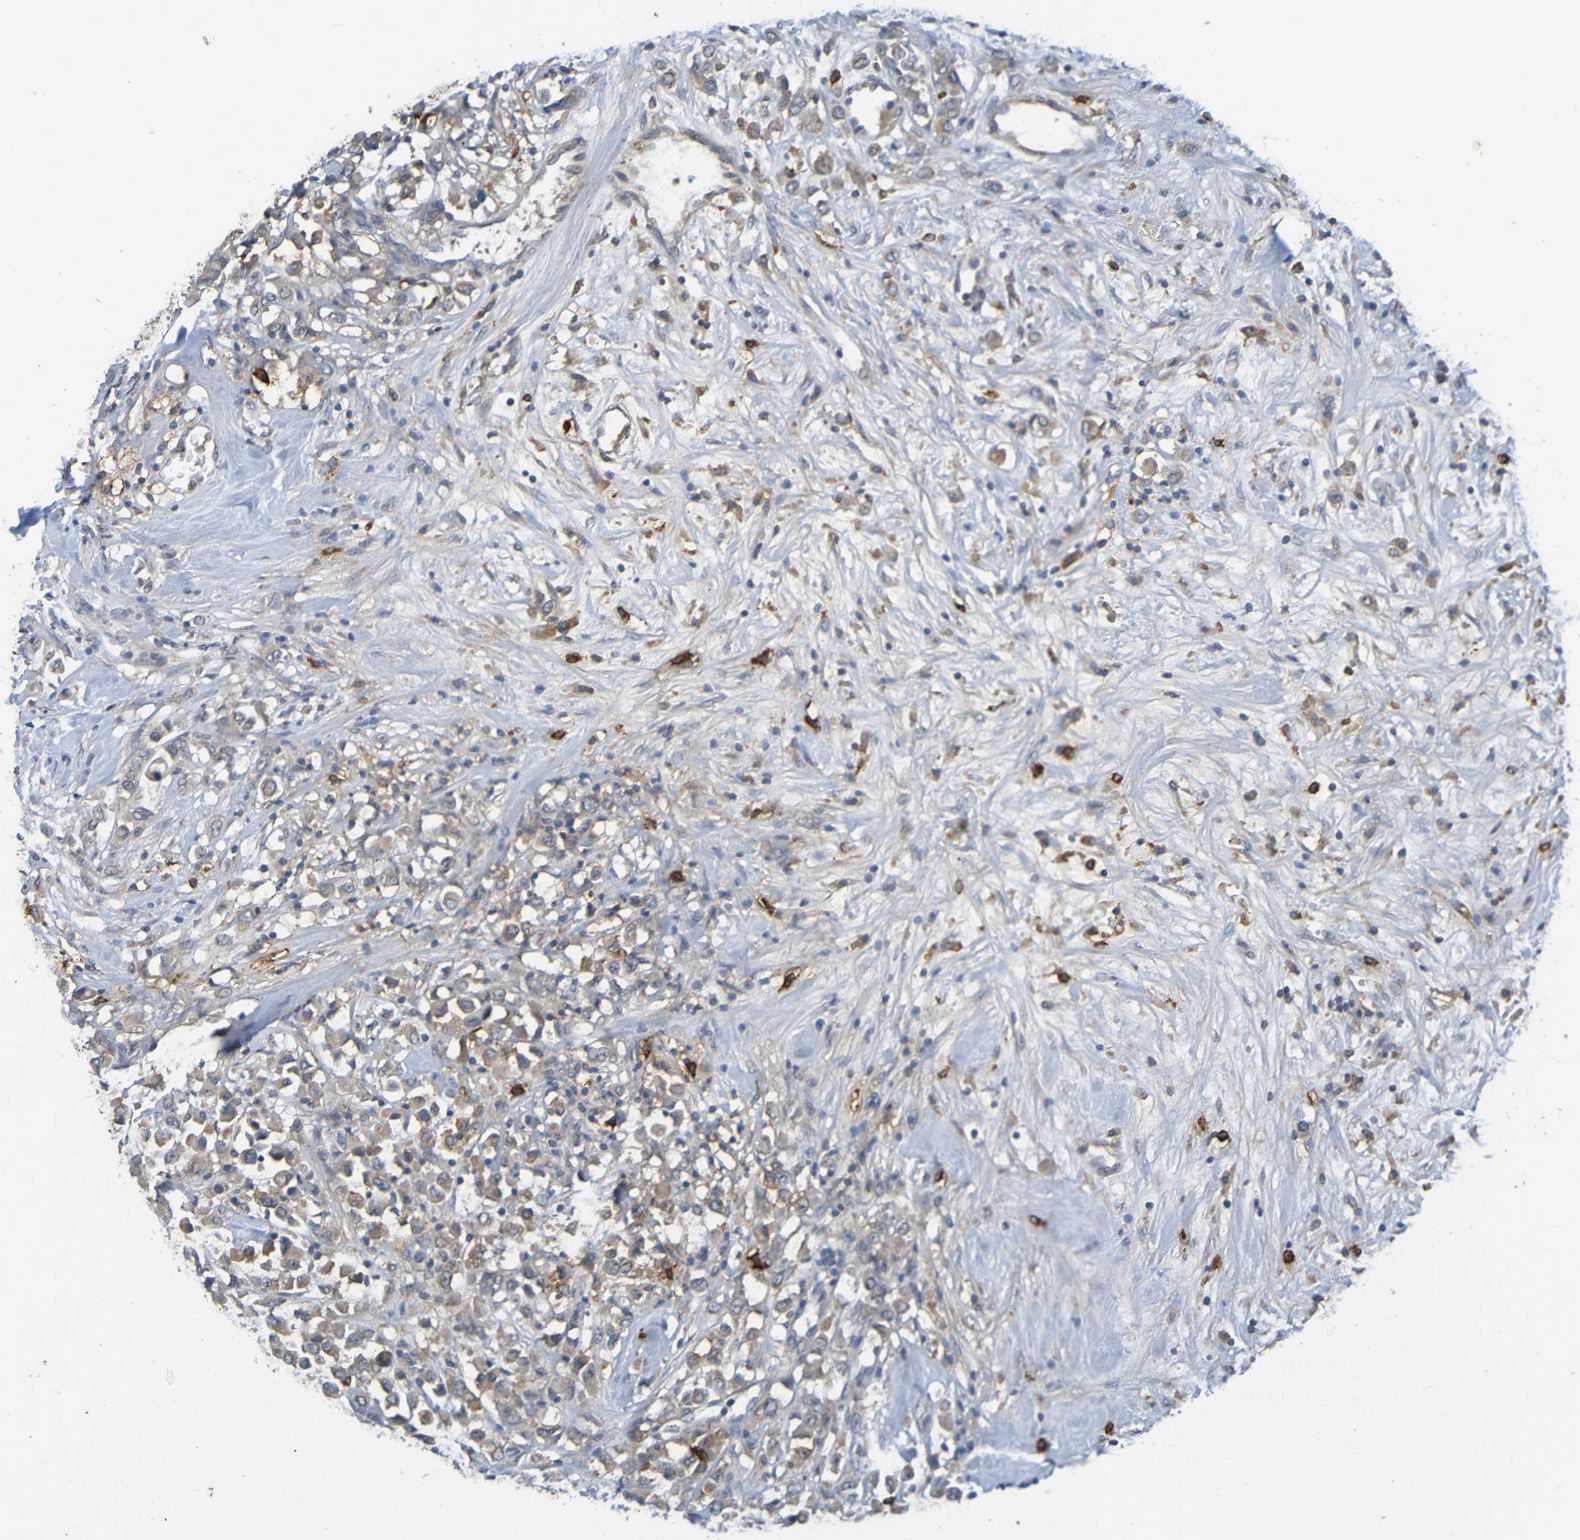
{"staining": {"intensity": "moderate", "quantity": "25%-75%", "location": "cytoplasmic/membranous"}, "tissue": "breast cancer", "cell_type": "Tumor cells", "image_type": "cancer", "snomed": [{"axis": "morphology", "description": "Duct carcinoma"}, {"axis": "topography", "description": "Breast"}], "caption": "Breast cancer stained with a brown dye shows moderate cytoplasmic/membranous positive positivity in about 25%-75% of tumor cells.", "gene": "C3AR1", "patient": {"sex": "female", "age": 61}}